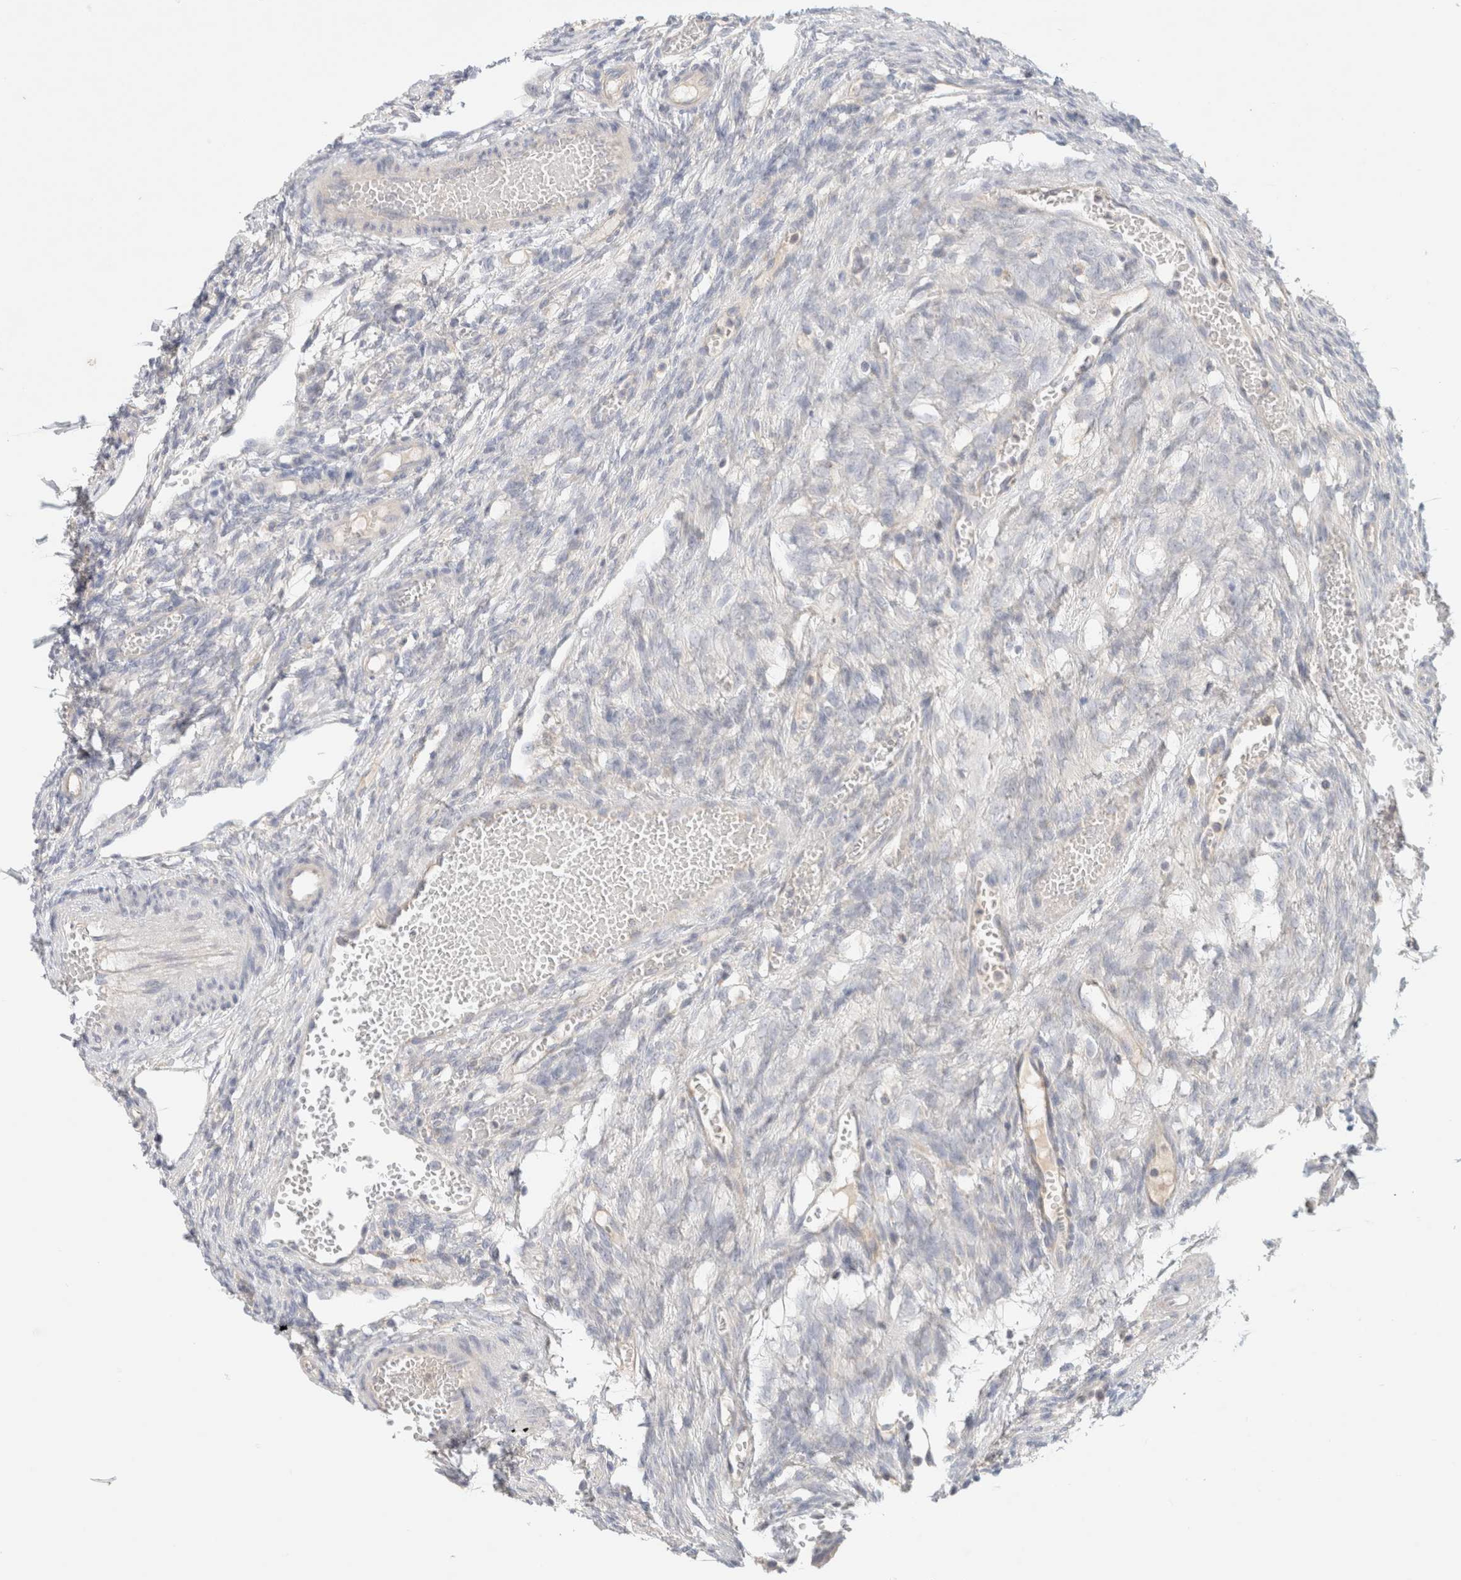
{"staining": {"intensity": "negative", "quantity": "none", "location": "none"}, "tissue": "ovary", "cell_type": "Ovarian stroma cells", "image_type": "normal", "snomed": [{"axis": "morphology", "description": "Normal tissue, NOS"}, {"axis": "topography", "description": "Ovary"}], "caption": "Normal ovary was stained to show a protein in brown. There is no significant positivity in ovarian stroma cells. (Stains: DAB immunohistochemistry with hematoxylin counter stain, Microscopy: brightfield microscopy at high magnification).", "gene": "HEXD", "patient": {"sex": "female", "age": 33}}